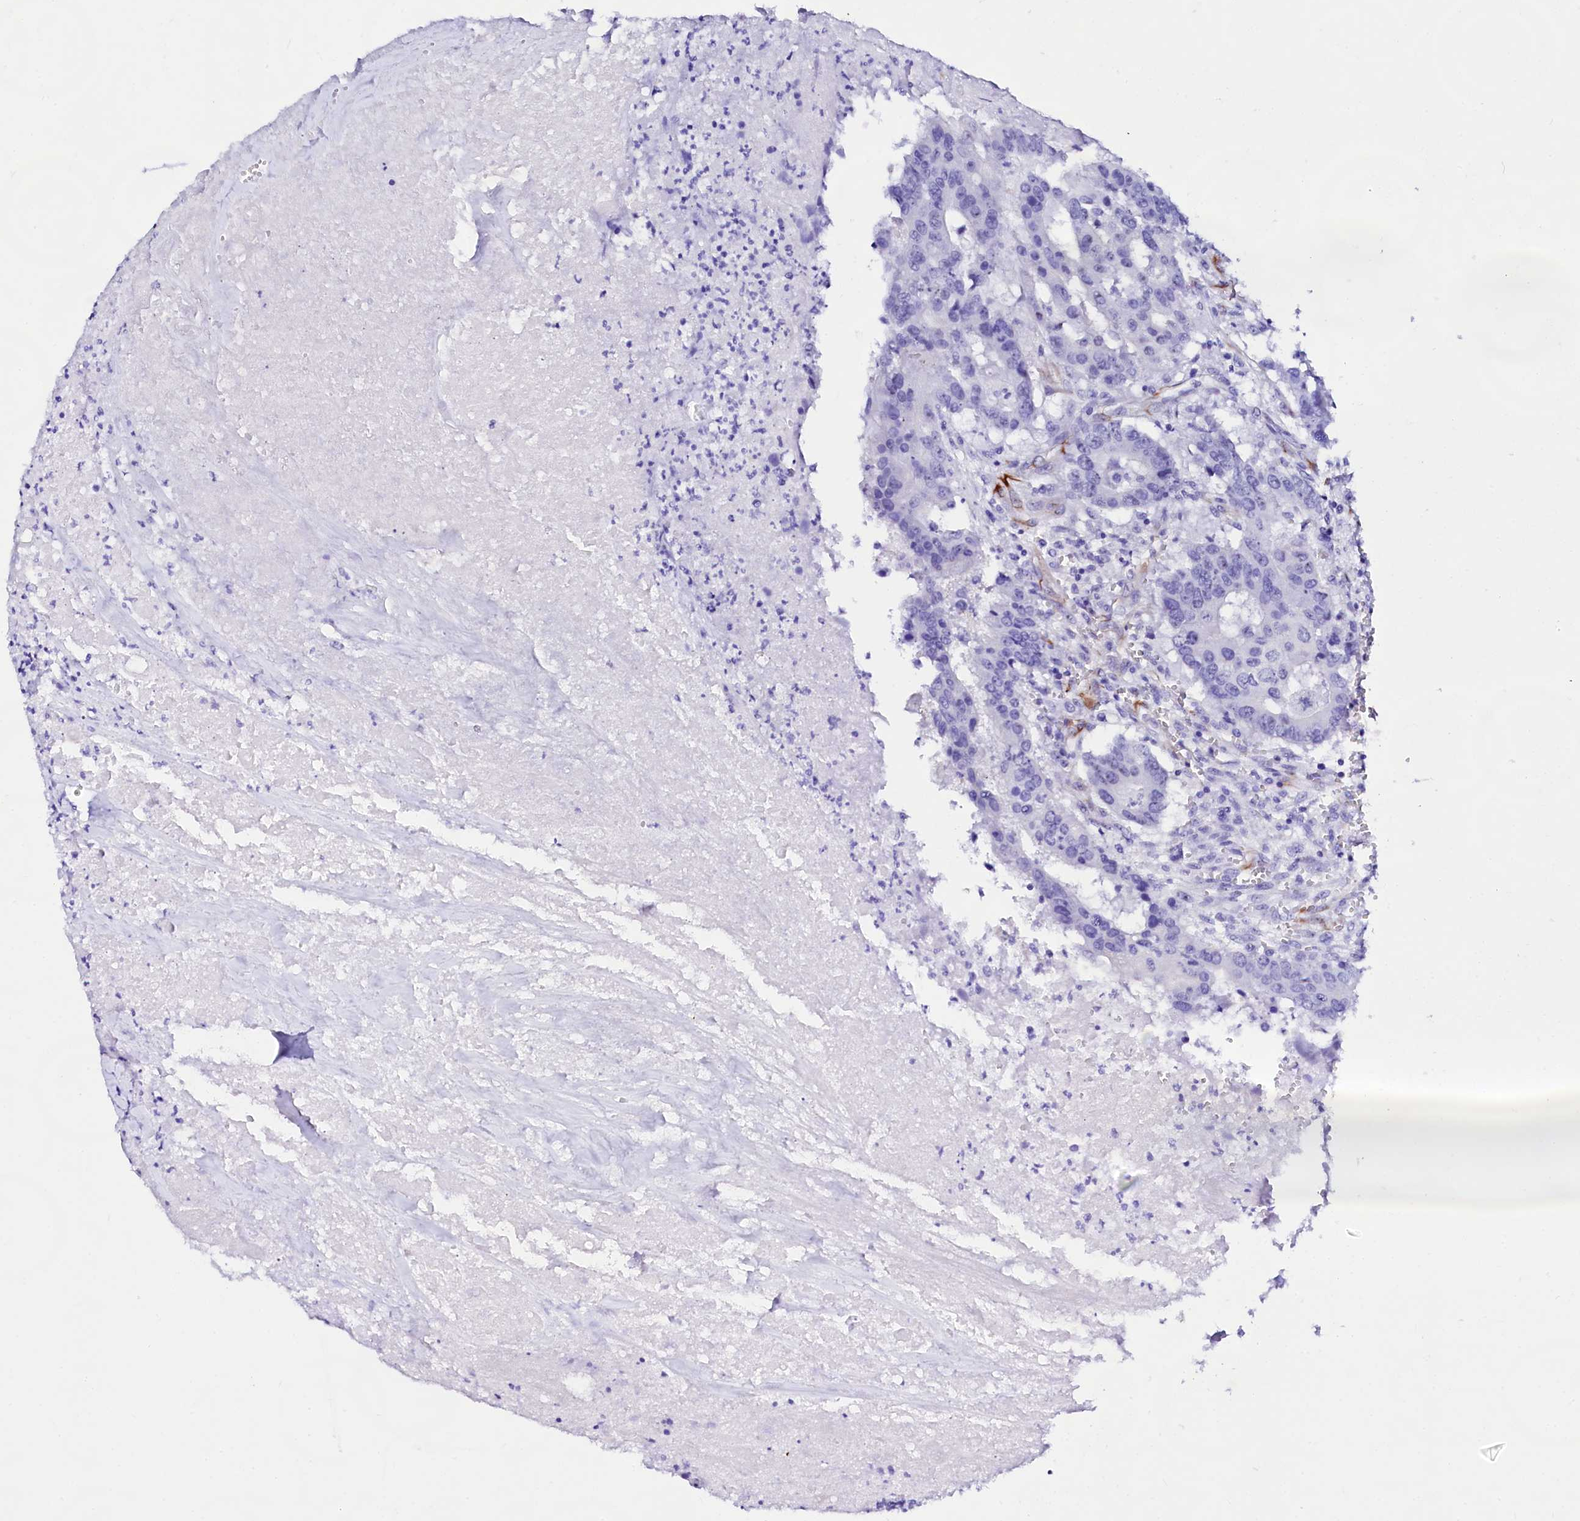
{"staining": {"intensity": "negative", "quantity": "none", "location": "none"}, "tissue": "colorectal cancer", "cell_type": "Tumor cells", "image_type": "cancer", "snomed": [{"axis": "morphology", "description": "Adenocarcinoma, NOS"}, {"axis": "topography", "description": "Colon"}], "caption": "There is no significant positivity in tumor cells of colorectal adenocarcinoma. (DAB (3,3'-diaminobenzidine) immunohistochemistry (IHC) visualized using brightfield microscopy, high magnification).", "gene": "SFR1", "patient": {"sex": "male", "age": 77}}